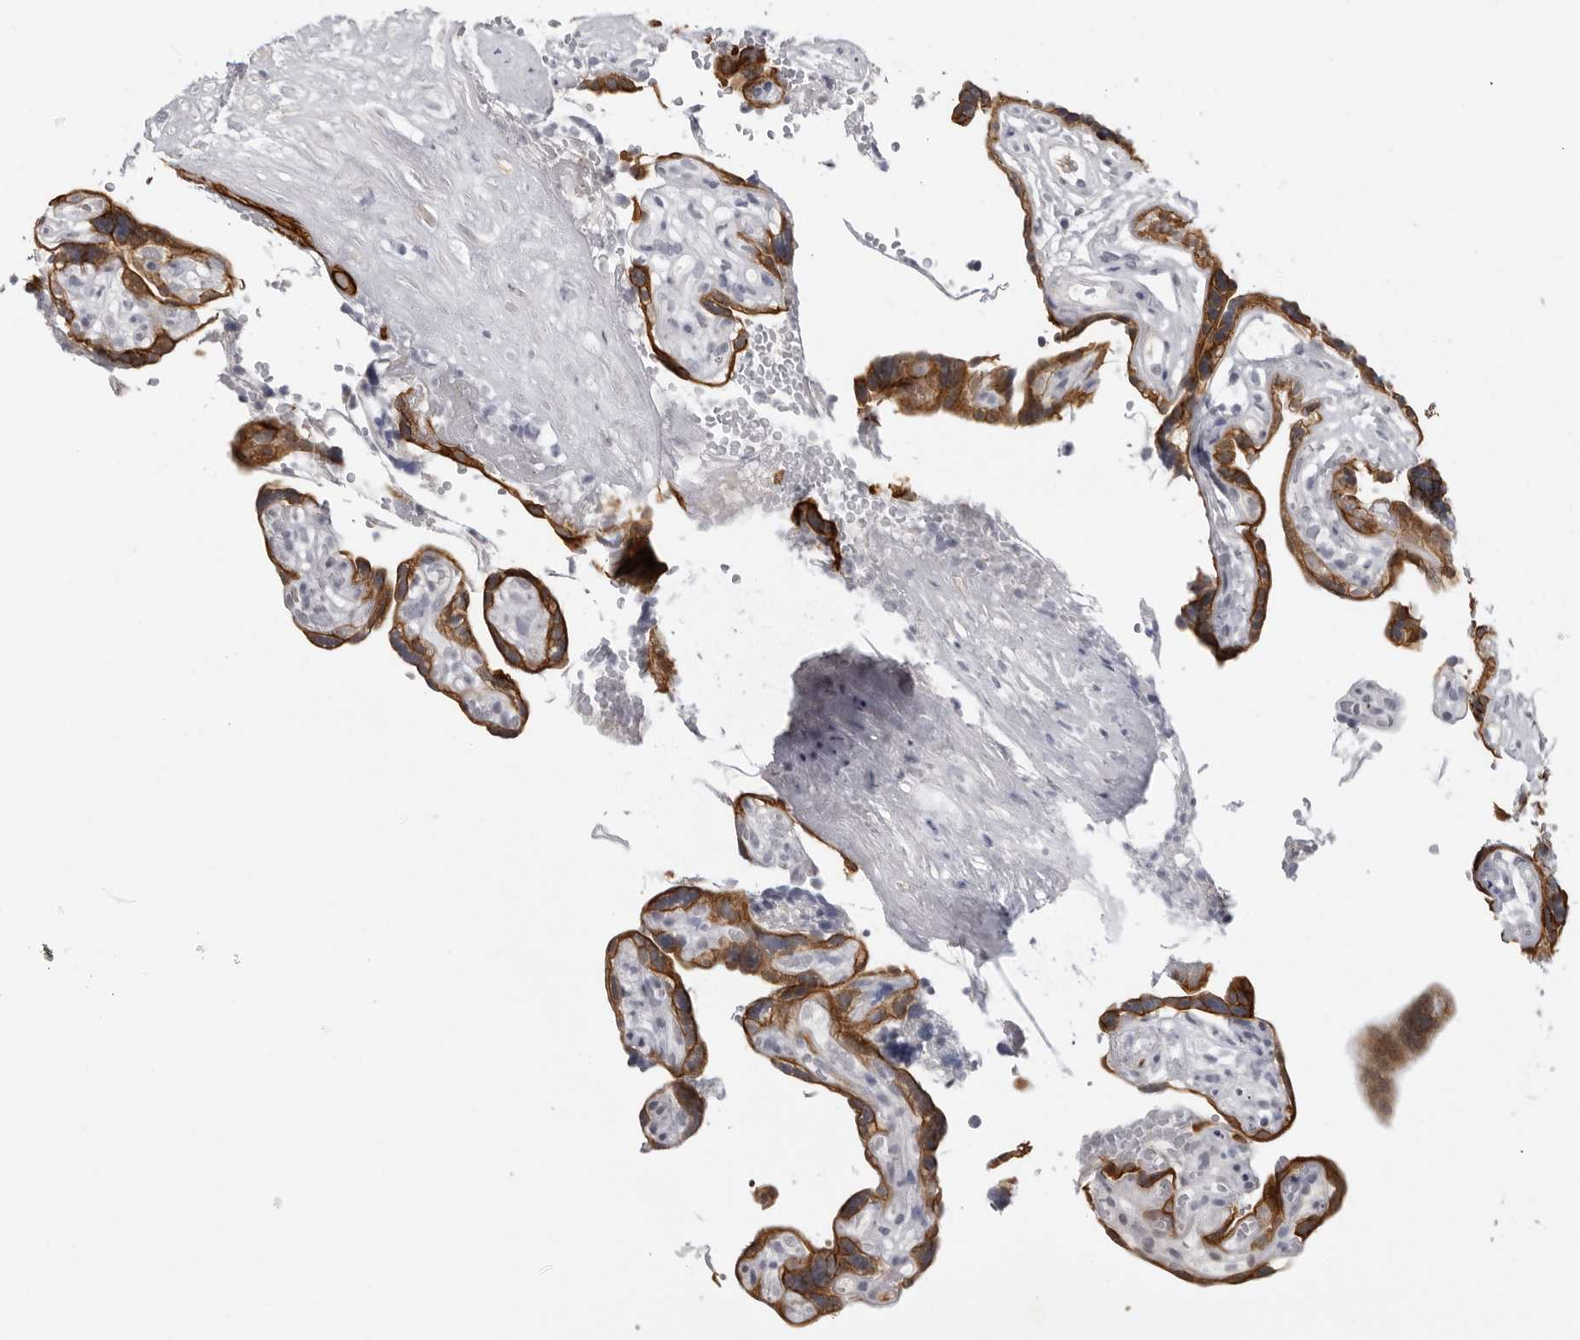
{"staining": {"intensity": "strong", "quantity": ">75%", "location": "cytoplasmic/membranous"}, "tissue": "placenta", "cell_type": "Decidual cells", "image_type": "normal", "snomed": [{"axis": "morphology", "description": "Normal tissue, NOS"}, {"axis": "topography", "description": "Placenta"}], "caption": "This micrograph demonstrates immunohistochemistry staining of unremarkable human placenta, with high strong cytoplasmic/membranous expression in about >75% of decidual cells.", "gene": "SERPINF2", "patient": {"sex": "female", "age": 30}}